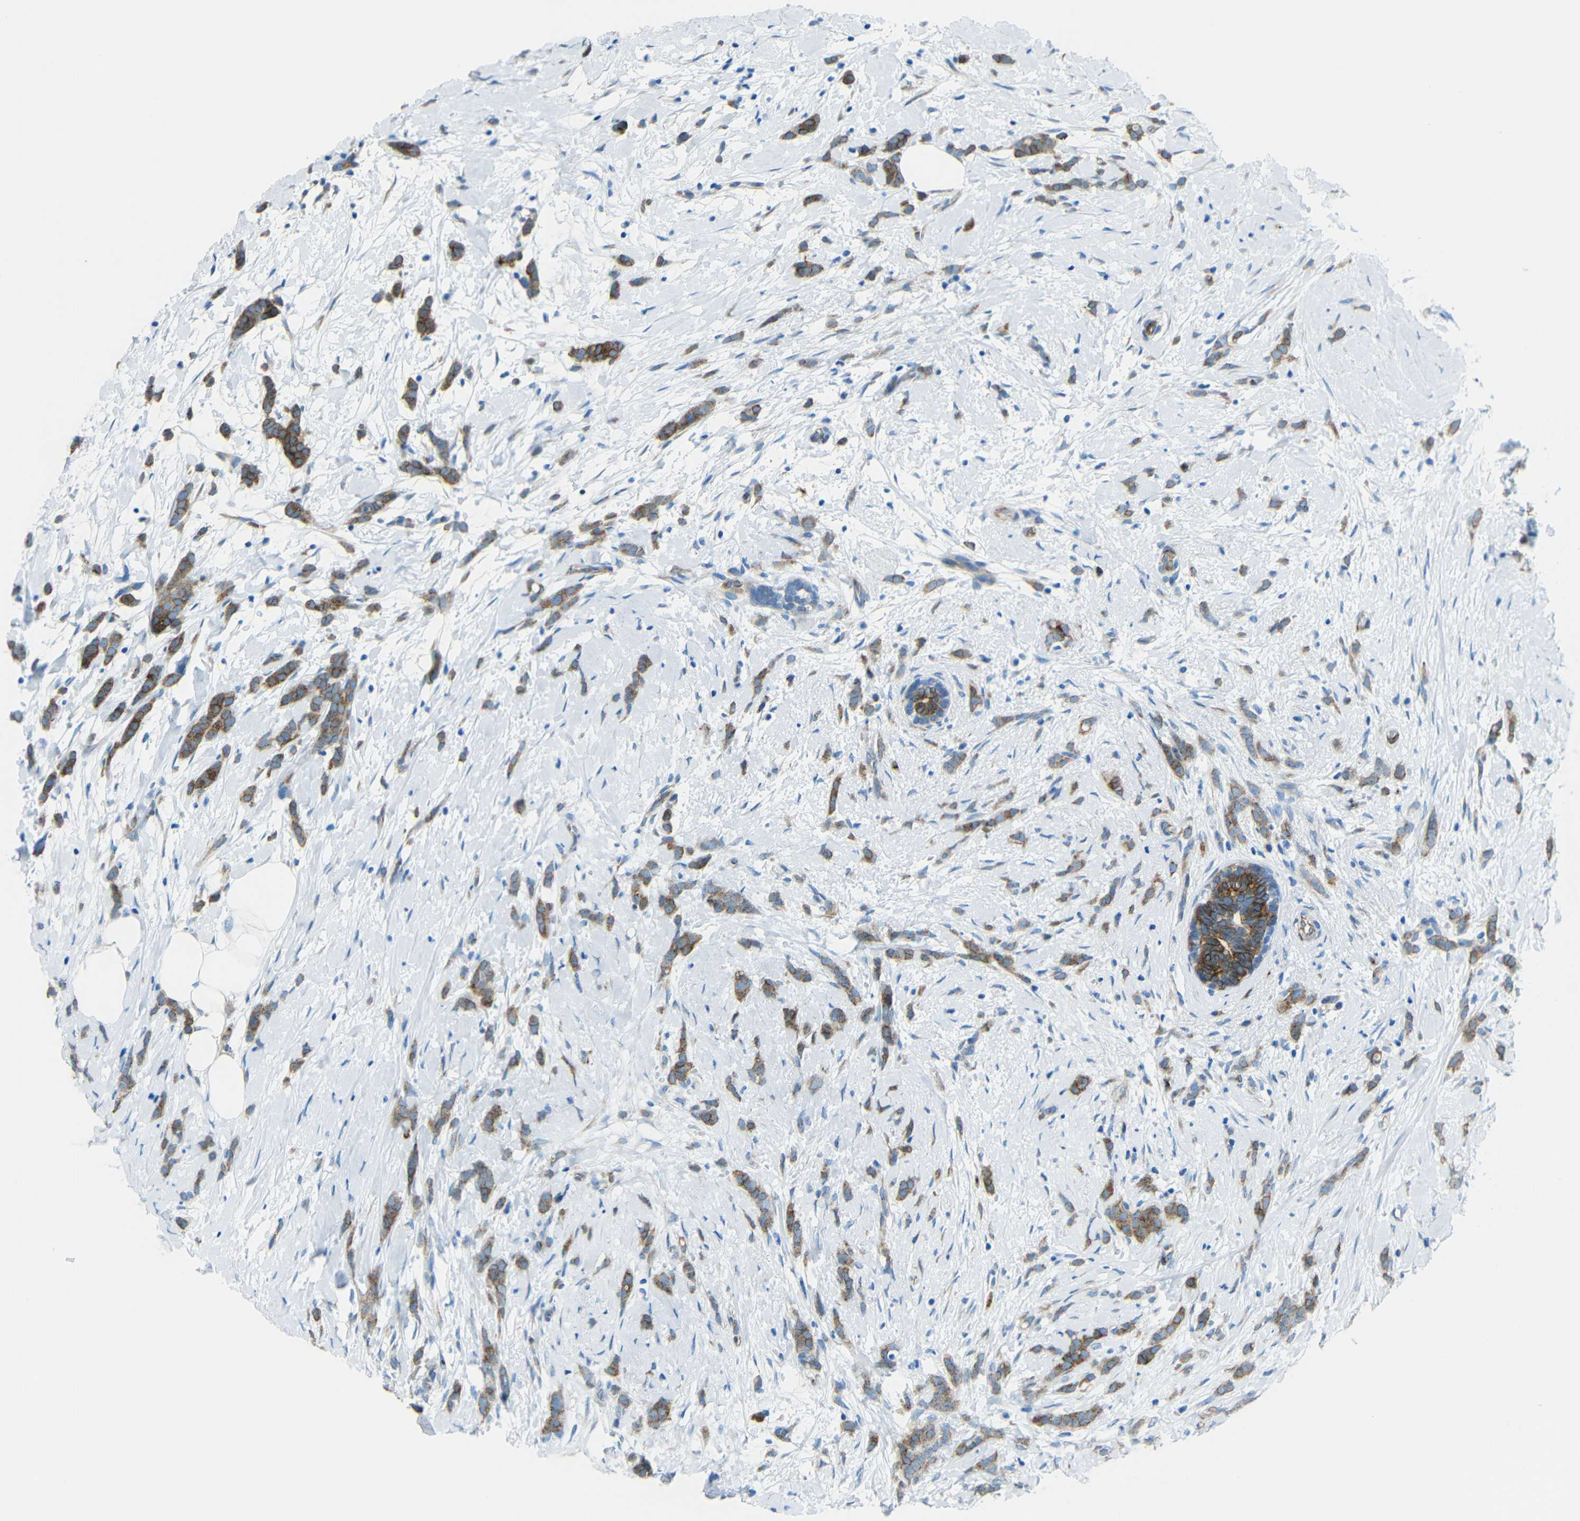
{"staining": {"intensity": "moderate", "quantity": ">75%", "location": "cytoplasmic/membranous"}, "tissue": "breast cancer", "cell_type": "Tumor cells", "image_type": "cancer", "snomed": [{"axis": "morphology", "description": "Lobular carcinoma, in situ"}, {"axis": "morphology", "description": "Lobular carcinoma"}, {"axis": "topography", "description": "Breast"}], "caption": "The photomicrograph reveals staining of lobular carcinoma (breast), revealing moderate cytoplasmic/membranous protein staining (brown color) within tumor cells. (IHC, brightfield microscopy, high magnification).", "gene": "TUBB4B", "patient": {"sex": "female", "age": 41}}